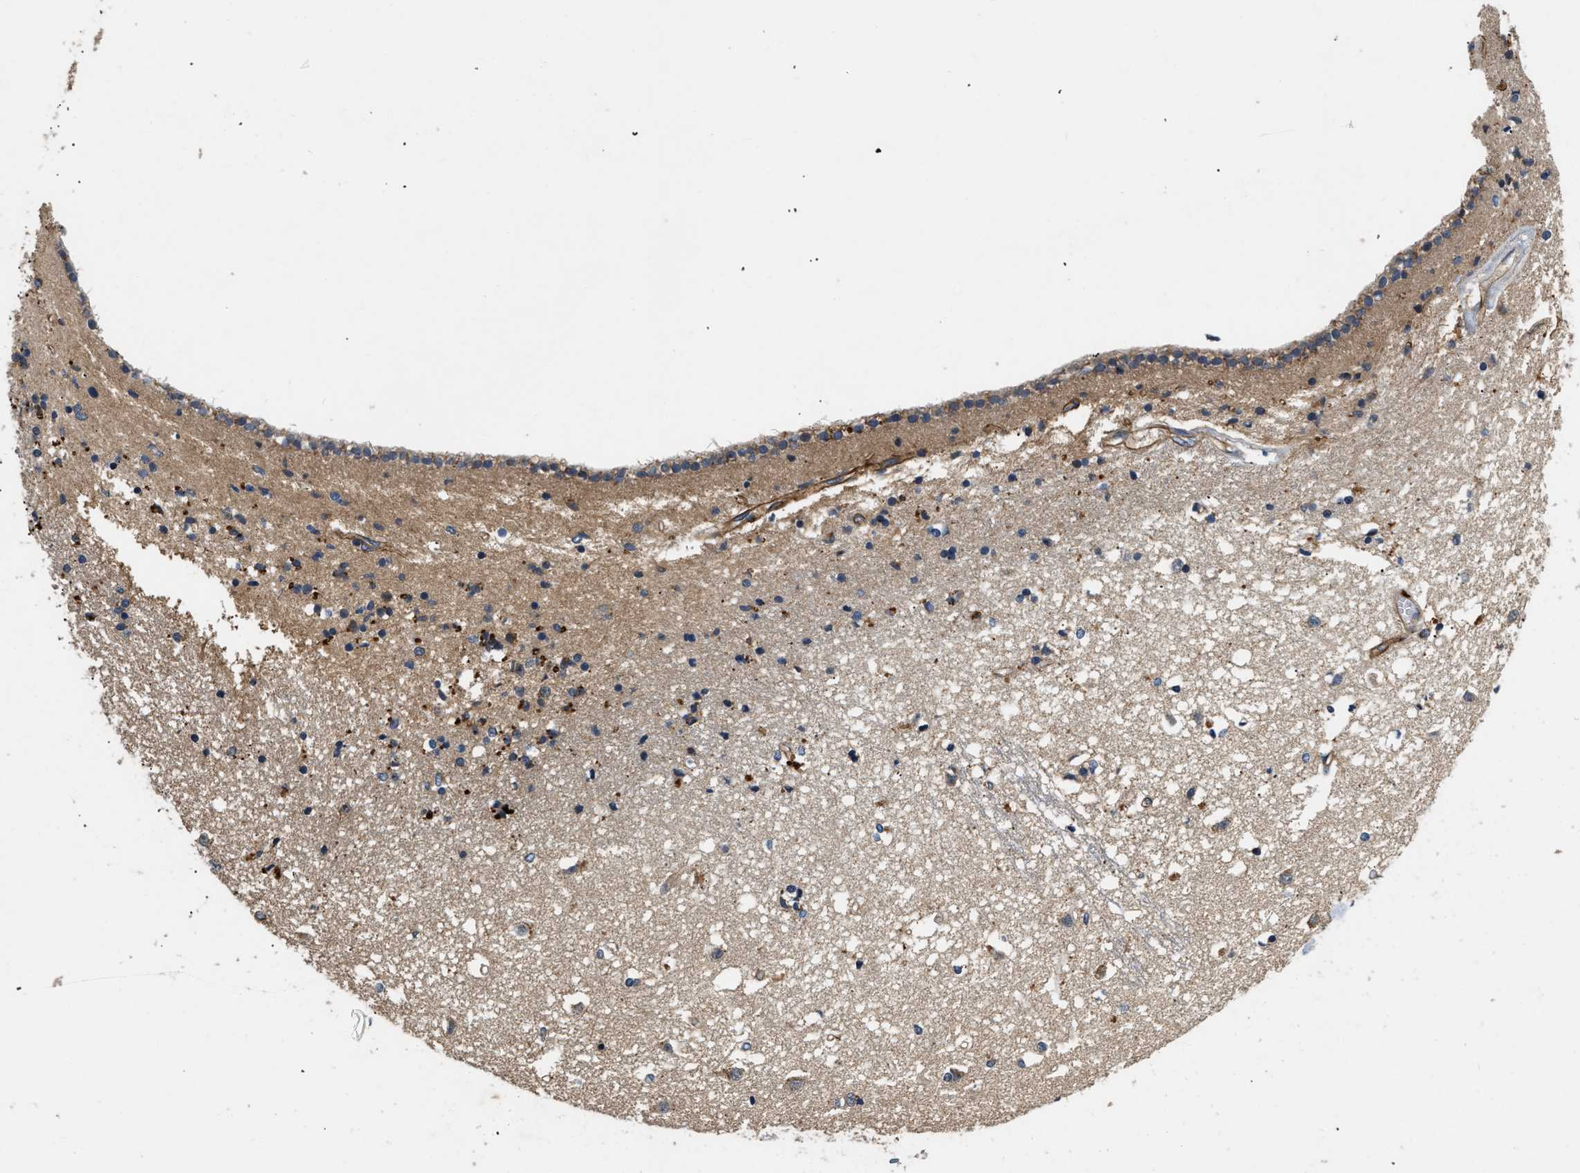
{"staining": {"intensity": "moderate", "quantity": "<25%", "location": "cytoplasmic/membranous"}, "tissue": "caudate", "cell_type": "Glial cells", "image_type": "normal", "snomed": [{"axis": "morphology", "description": "Normal tissue, NOS"}, {"axis": "topography", "description": "Lateral ventricle wall"}], "caption": "Immunohistochemical staining of benign human caudate exhibits moderate cytoplasmic/membranous protein staining in approximately <25% of glial cells. The staining was performed using DAB (3,3'-diaminobenzidine), with brown indicating positive protein expression. Nuclei are stained blue with hematoxylin.", "gene": "NME6", "patient": {"sex": "male", "age": 45}}